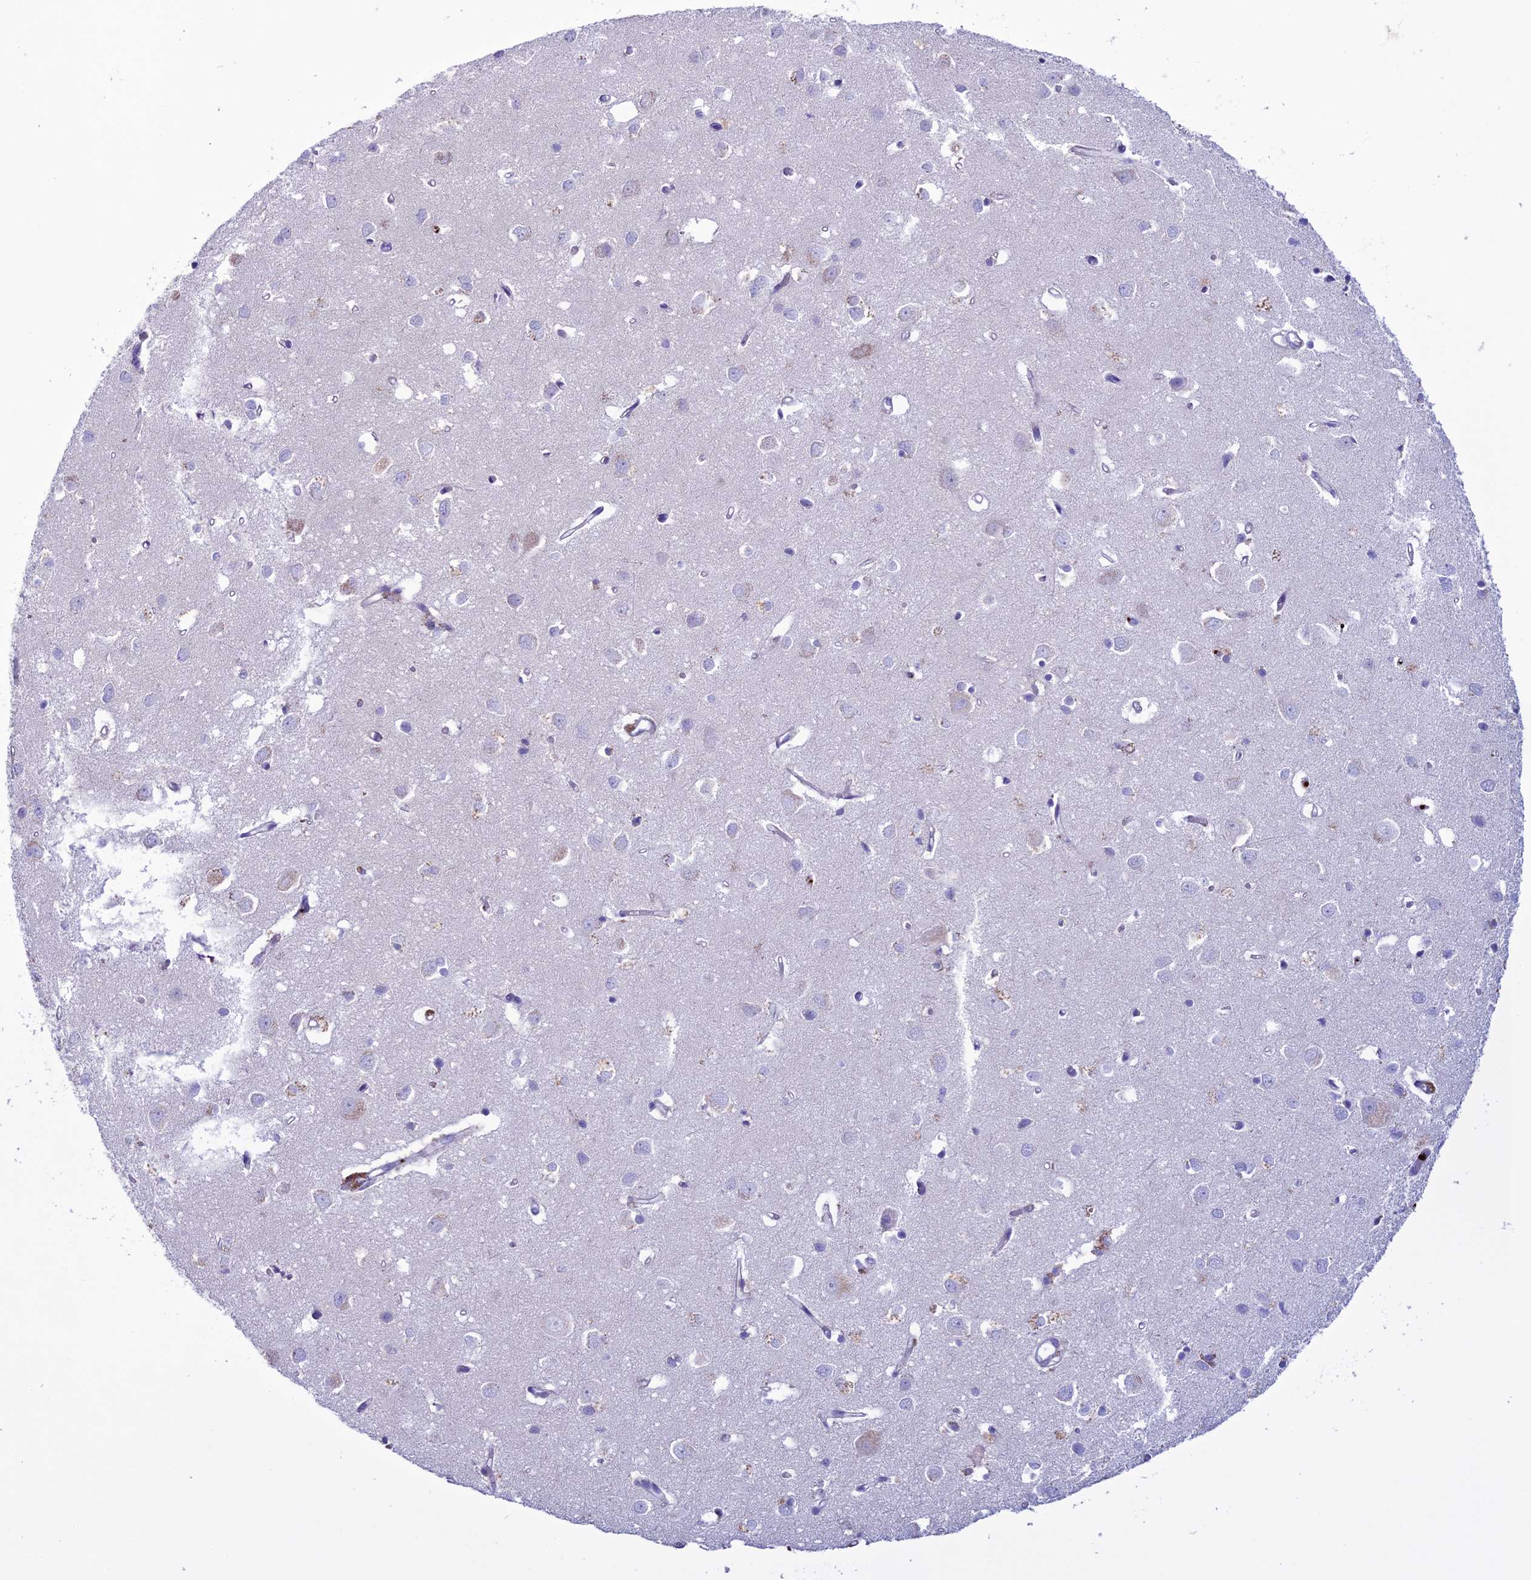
{"staining": {"intensity": "negative", "quantity": "none", "location": "none"}, "tissue": "cerebral cortex", "cell_type": "Endothelial cells", "image_type": "normal", "snomed": [{"axis": "morphology", "description": "Normal tissue, NOS"}, {"axis": "topography", "description": "Cerebral cortex"}], "caption": "The immunohistochemistry micrograph has no significant staining in endothelial cells of cerebral cortex.", "gene": "C21orf140", "patient": {"sex": "female", "age": 64}}